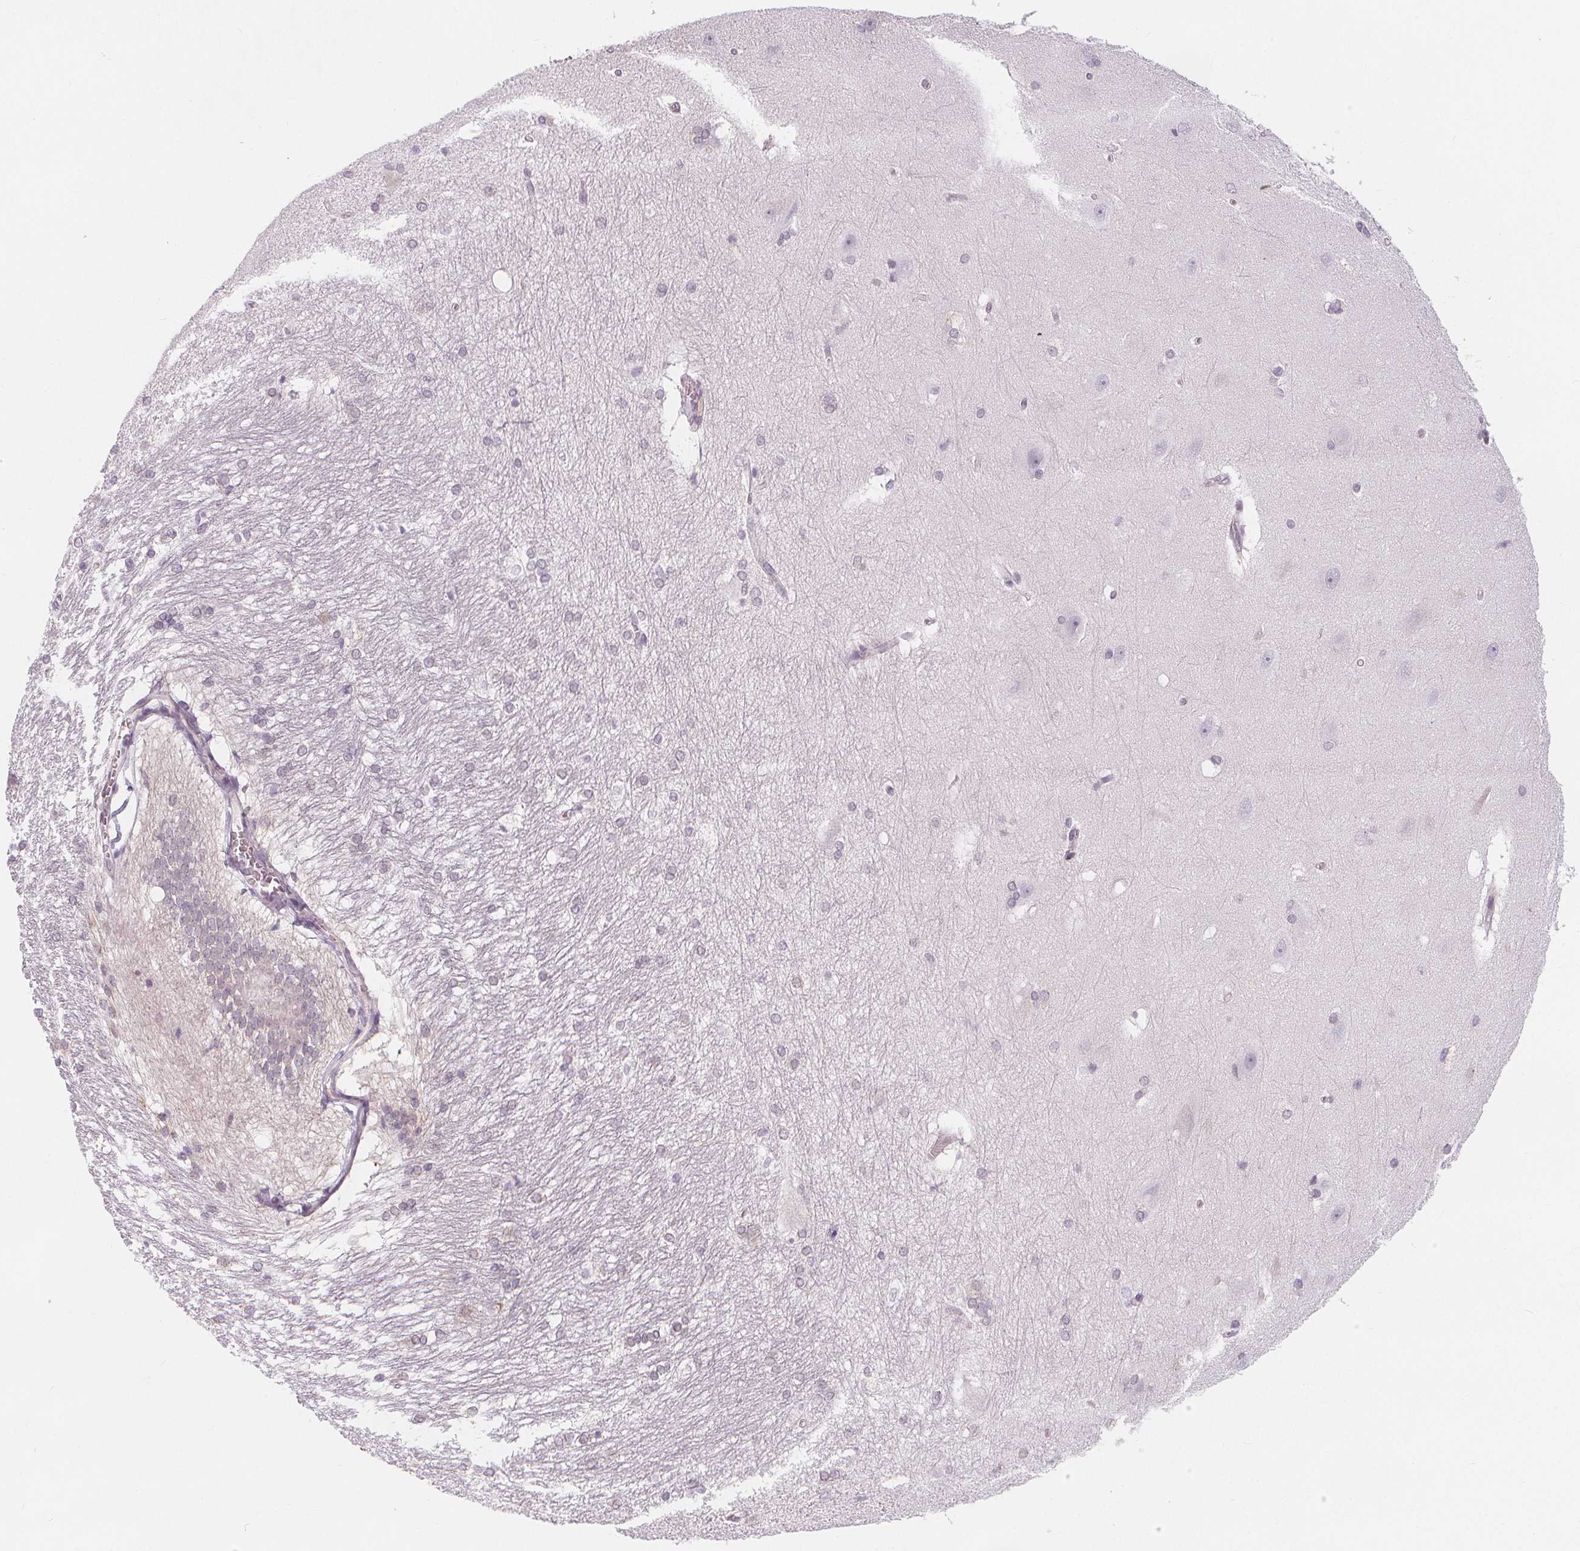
{"staining": {"intensity": "negative", "quantity": "none", "location": "none"}, "tissue": "hippocampus", "cell_type": "Glial cells", "image_type": "normal", "snomed": [{"axis": "morphology", "description": "Normal tissue, NOS"}, {"axis": "topography", "description": "Cerebral cortex"}, {"axis": "topography", "description": "Hippocampus"}], "caption": "High magnification brightfield microscopy of benign hippocampus stained with DAB (3,3'-diaminobenzidine) (brown) and counterstained with hematoxylin (blue): glial cells show no significant expression.", "gene": "TIPIN", "patient": {"sex": "female", "age": 19}}